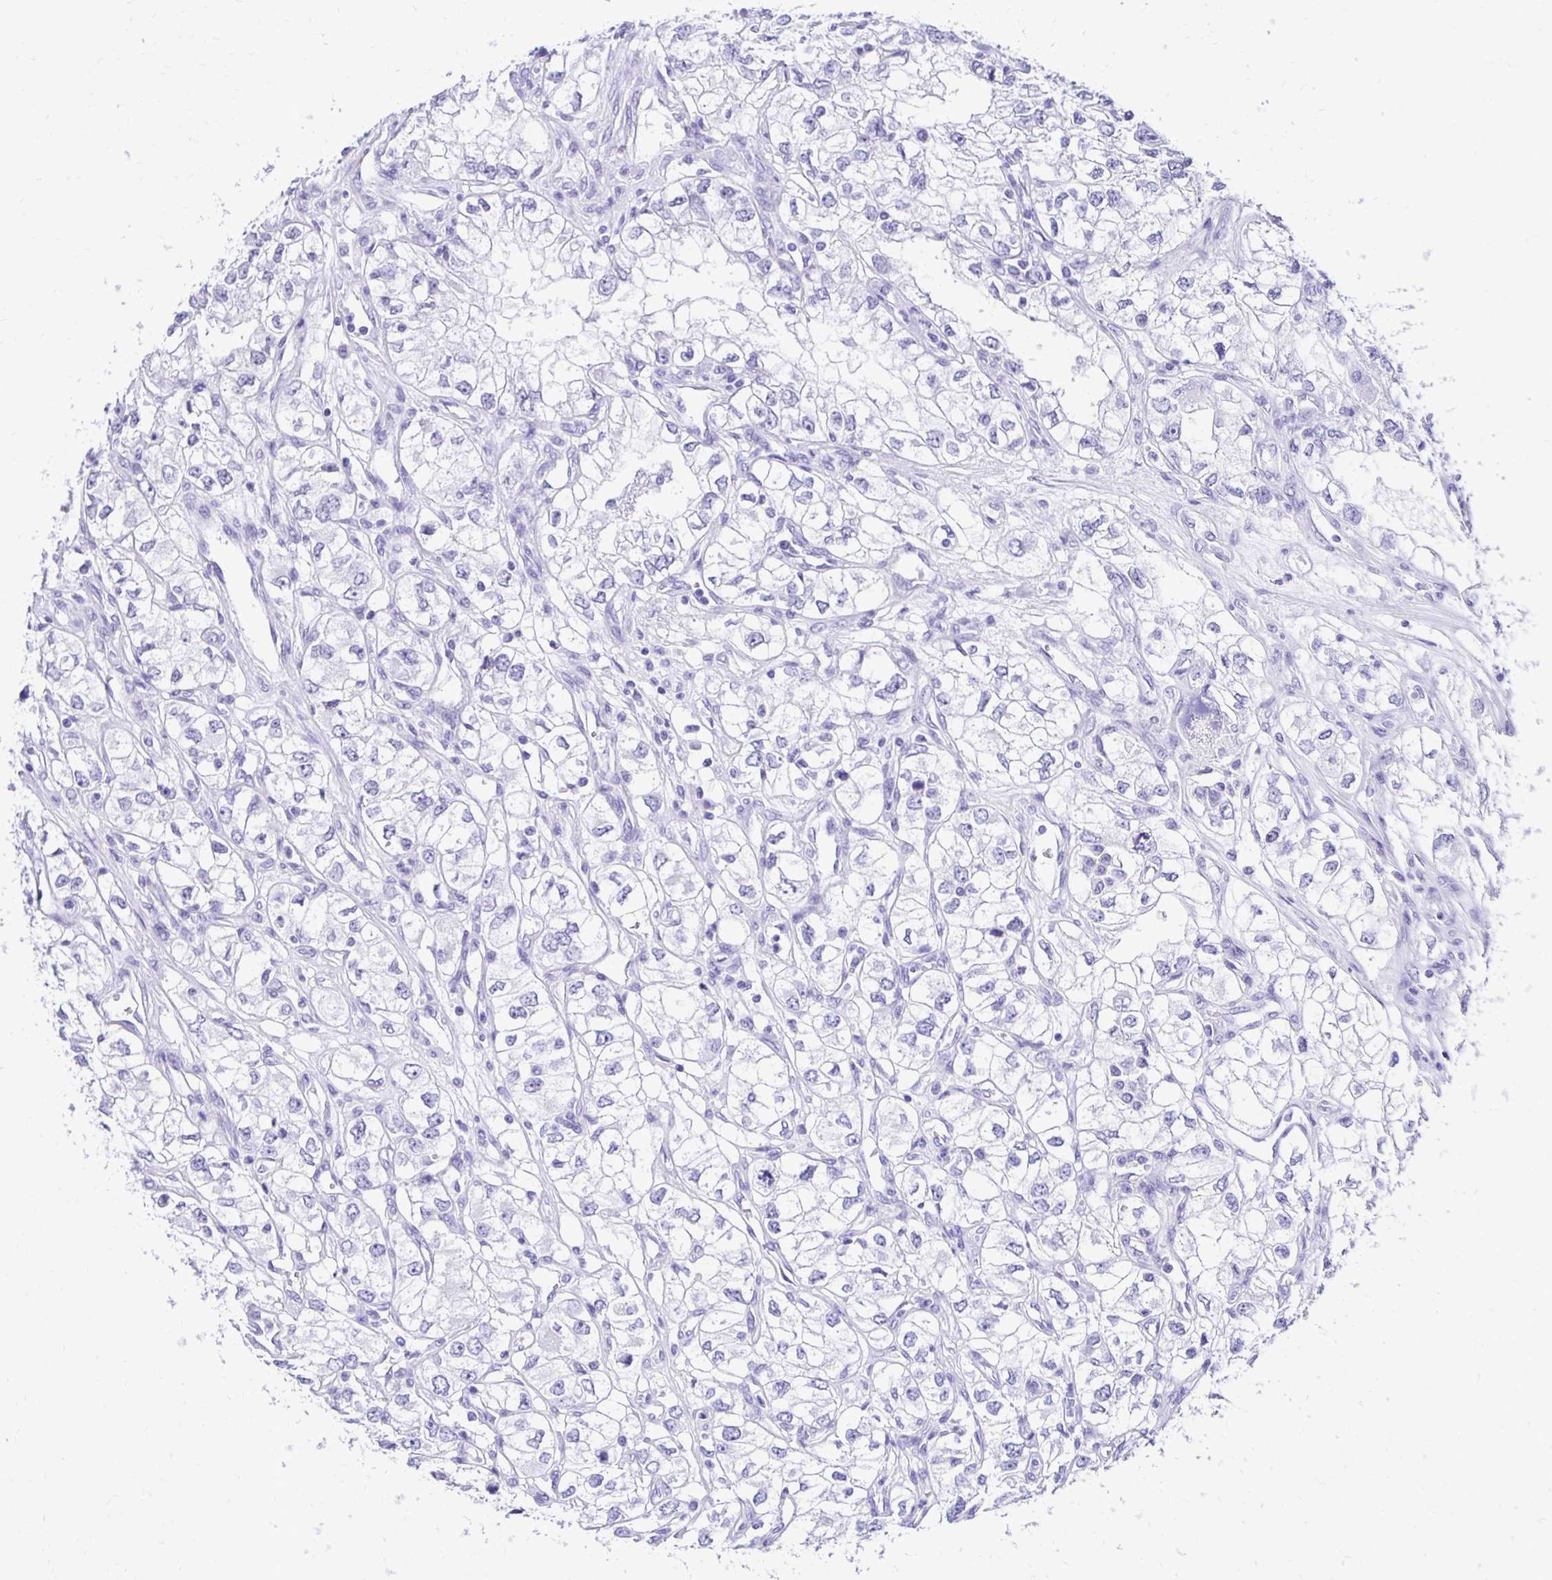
{"staining": {"intensity": "negative", "quantity": "none", "location": "none"}, "tissue": "renal cancer", "cell_type": "Tumor cells", "image_type": "cancer", "snomed": [{"axis": "morphology", "description": "Adenocarcinoma, NOS"}, {"axis": "topography", "description": "Kidney"}], "caption": "Renal cancer was stained to show a protein in brown. There is no significant expression in tumor cells. The staining was performed using DAB to visualize the protein expression in brown, while the nuclei were stained in blue with hematoxylin (Magnification: 20x).", "gene": "FAM166C", "patient": {"sex": "female", "age": 59}}